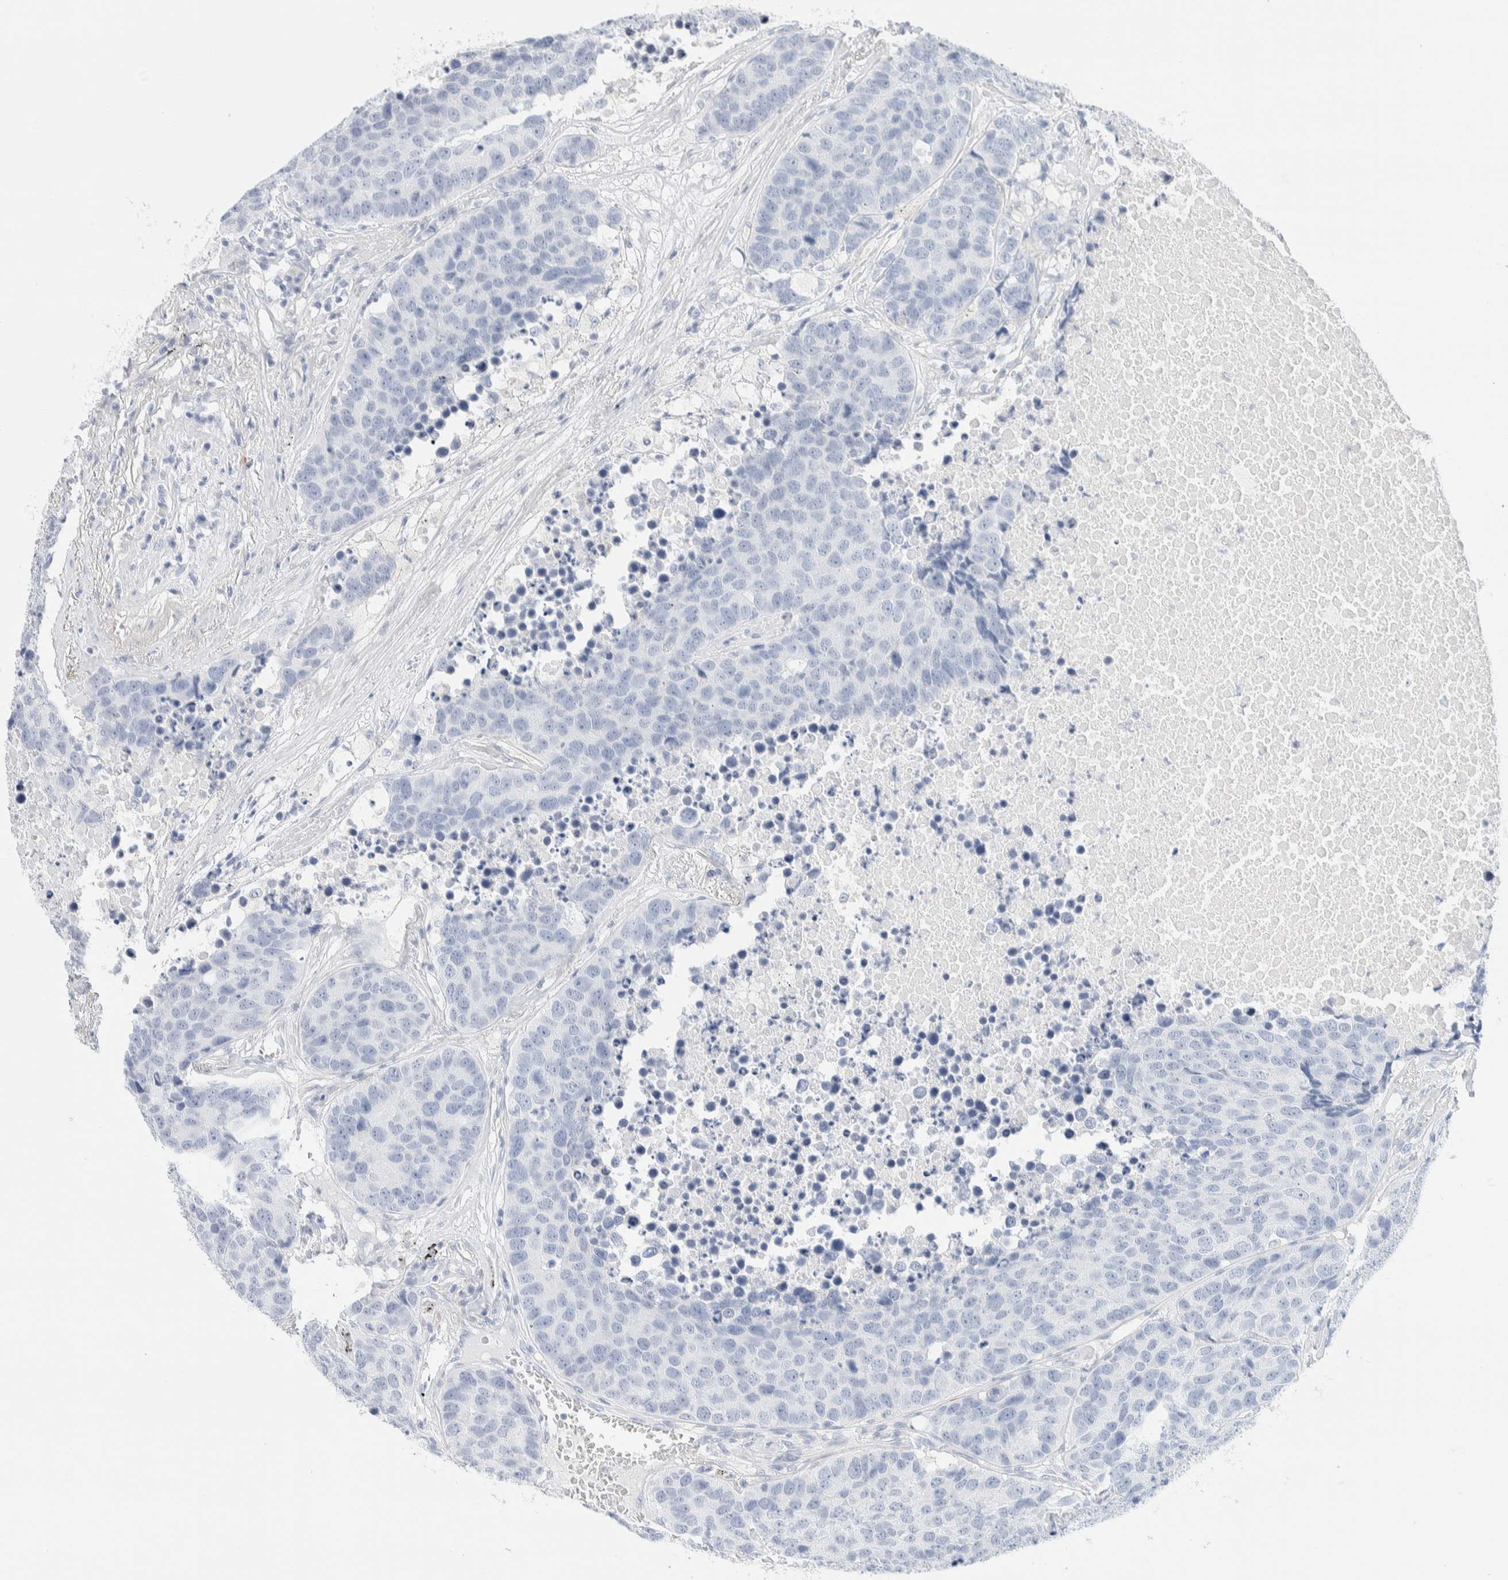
{"staining": {"intensity": "negative", "quantity": "none", "location": "none"}, "tissue": "carcinoid", "cell_type": "Tumor cells", "image_type": "cancer", "snomed": [{"axis": "morphology", "description": "Carcinoid, malignant, NOS"}, {"axis": "topography", "description": "Lung"}], "caption": "Immunohistochemistry photomicrograph of neoplastic tissue: human carcinoid (malignant) stained with DAB displays no significant protein expression in tumor cells.", "gene": "ATCAY", "patient": {"sex": "male", "age": 60}}